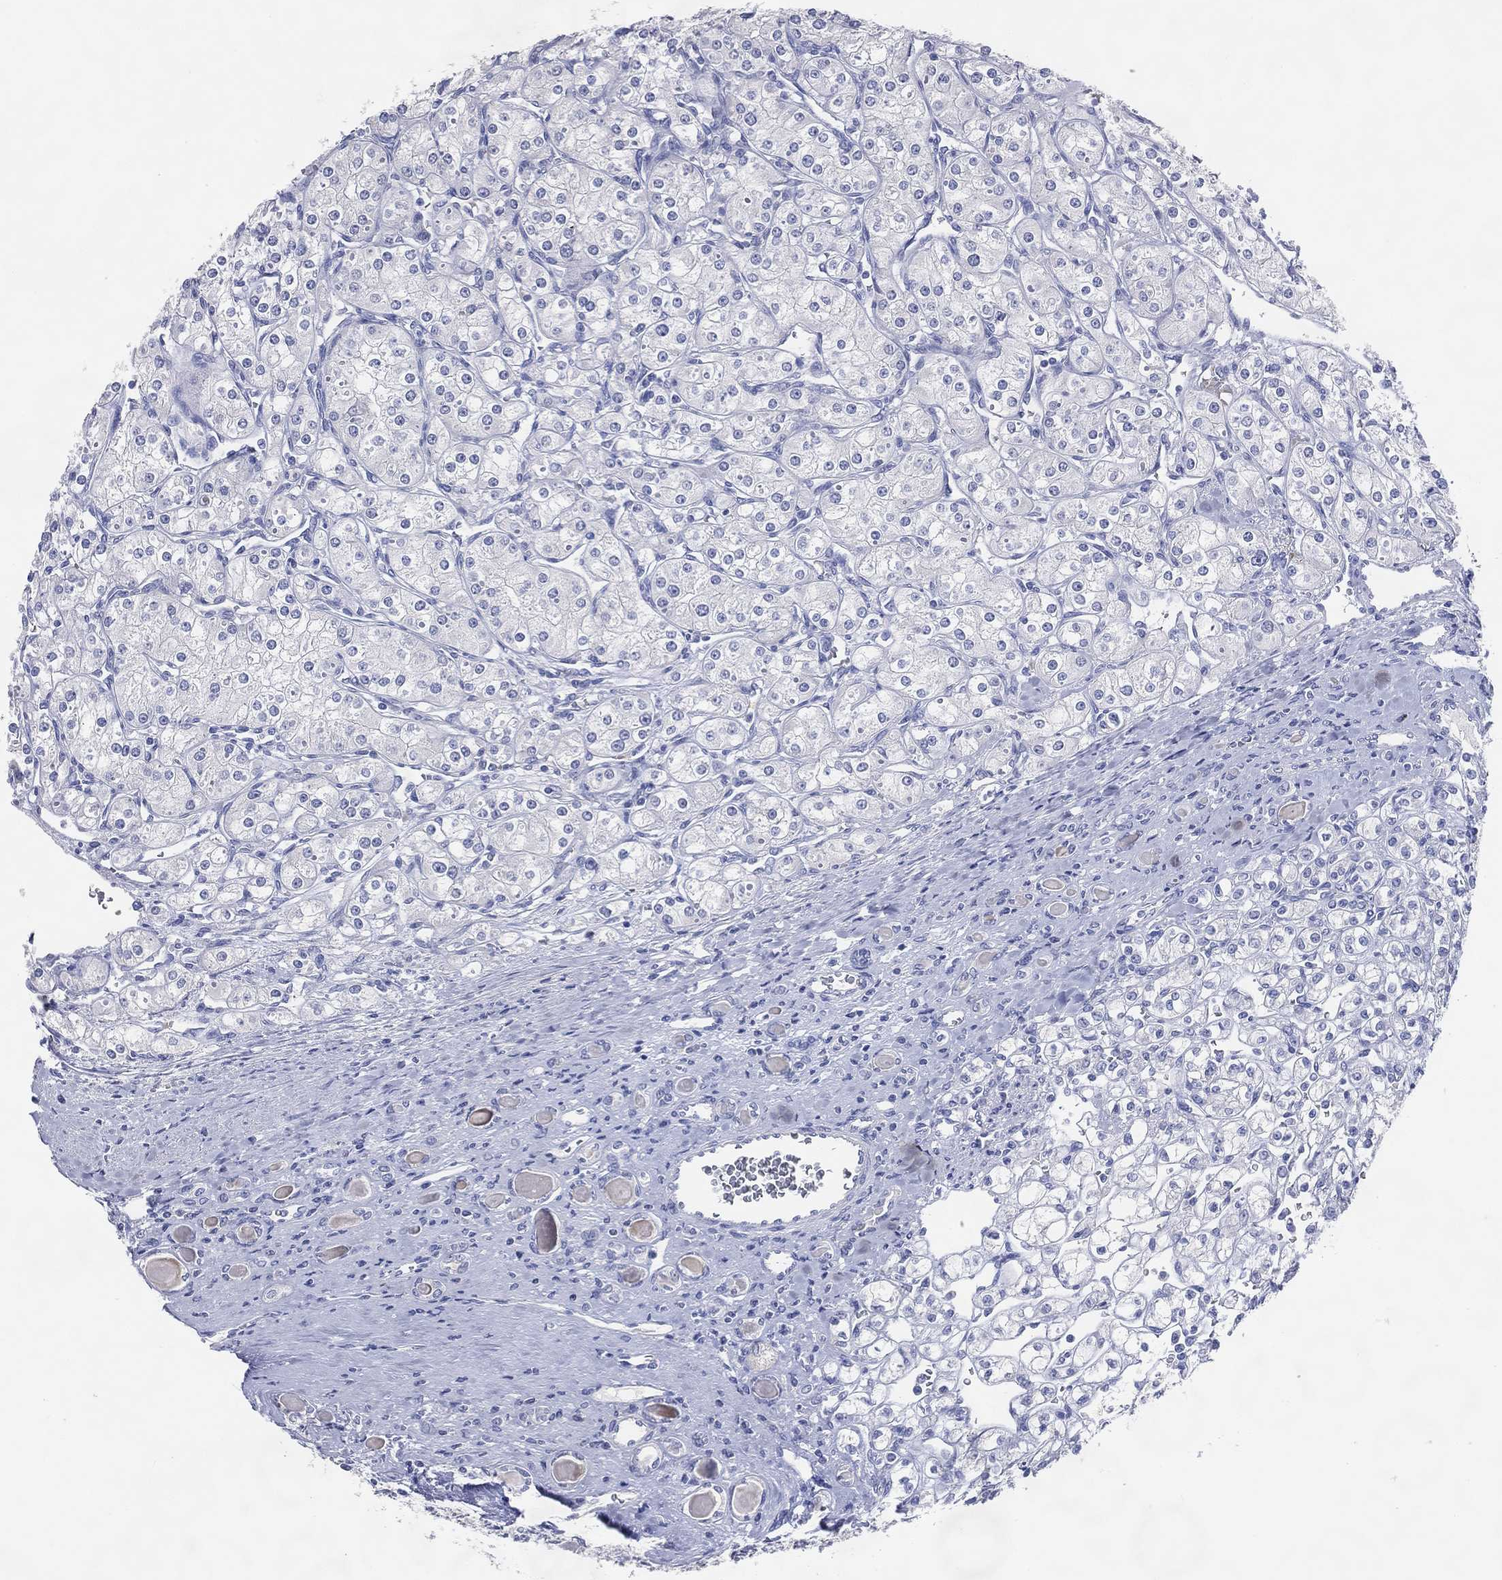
{"staining": {"intensity": "negative", "quantity": "none", "location": "none"}, "tissue": "renal cancer", "cell_type": "Tumor cells", "image_type": "cancer", "snomed": [{"axis": "morphology", "description": "Adenocarcinoma, NOS"}, {"axis": "topography", "description": "Kidney"}], "caption": "High power microscopy image of an IHC histopathology image of adenocarcinoma (renal), revealing no significant staining in tumor cells.", "gene": "DNAH6", "patient": {"sex": "male", "age": 77}}